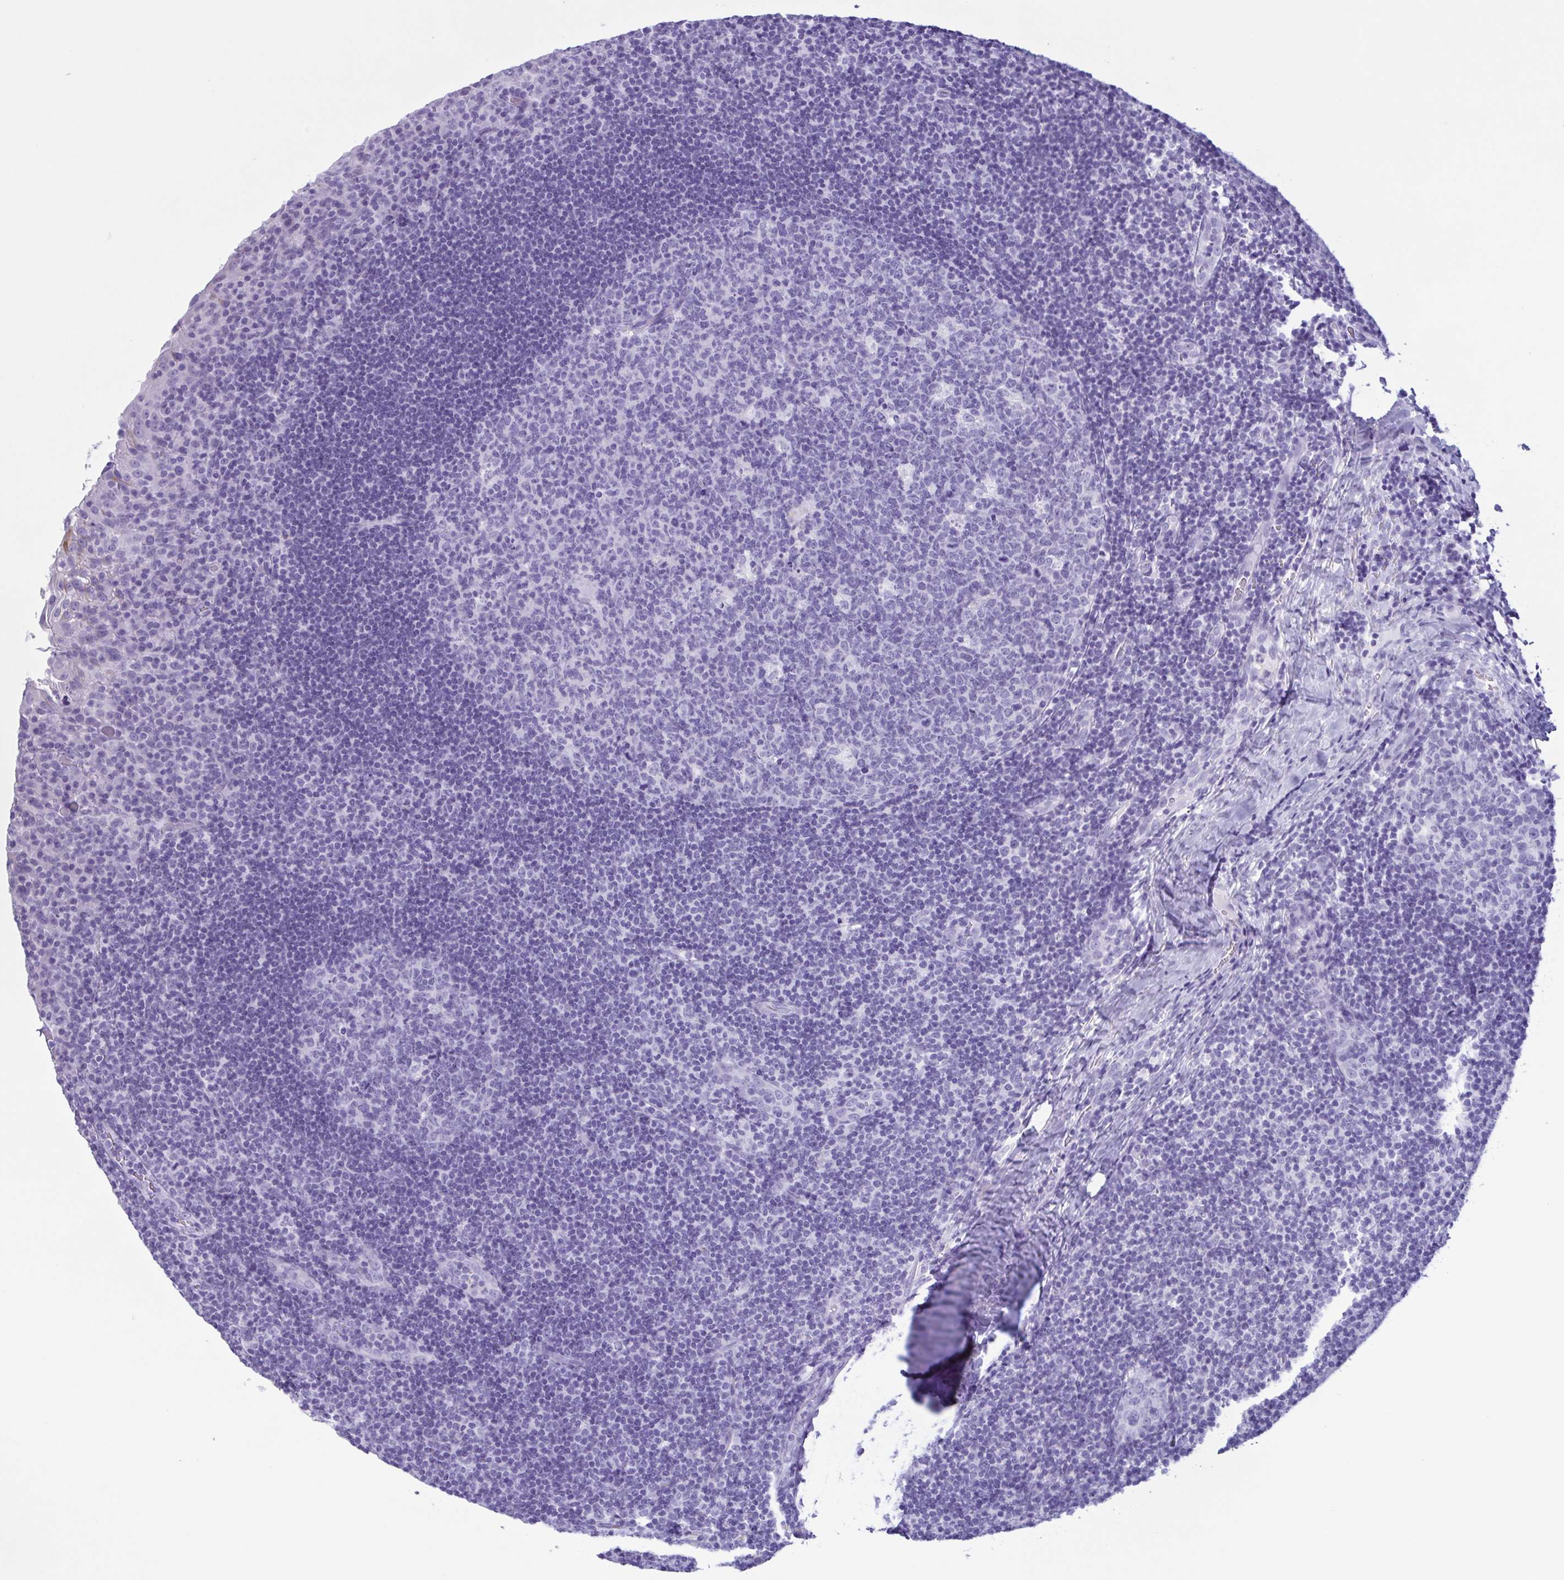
{"staining": {"intensity": "negative", "quantity": "none", "location": "none"}, "tissue": "tonsil", "cell_type": "Germinal center cells", "image_type": "normal", "snomed": [{"axis": "morphology", "description": "Normal tissue, NOS"}, {"axis": "topography", "description": "Tonsil"}], "caption": "The micrograph displays no significant positivity in germinal center cells of tonsil. Nuclei are stained in blue.", "gene": "LTF", "patient": {"sex": "male", "age": 17}}